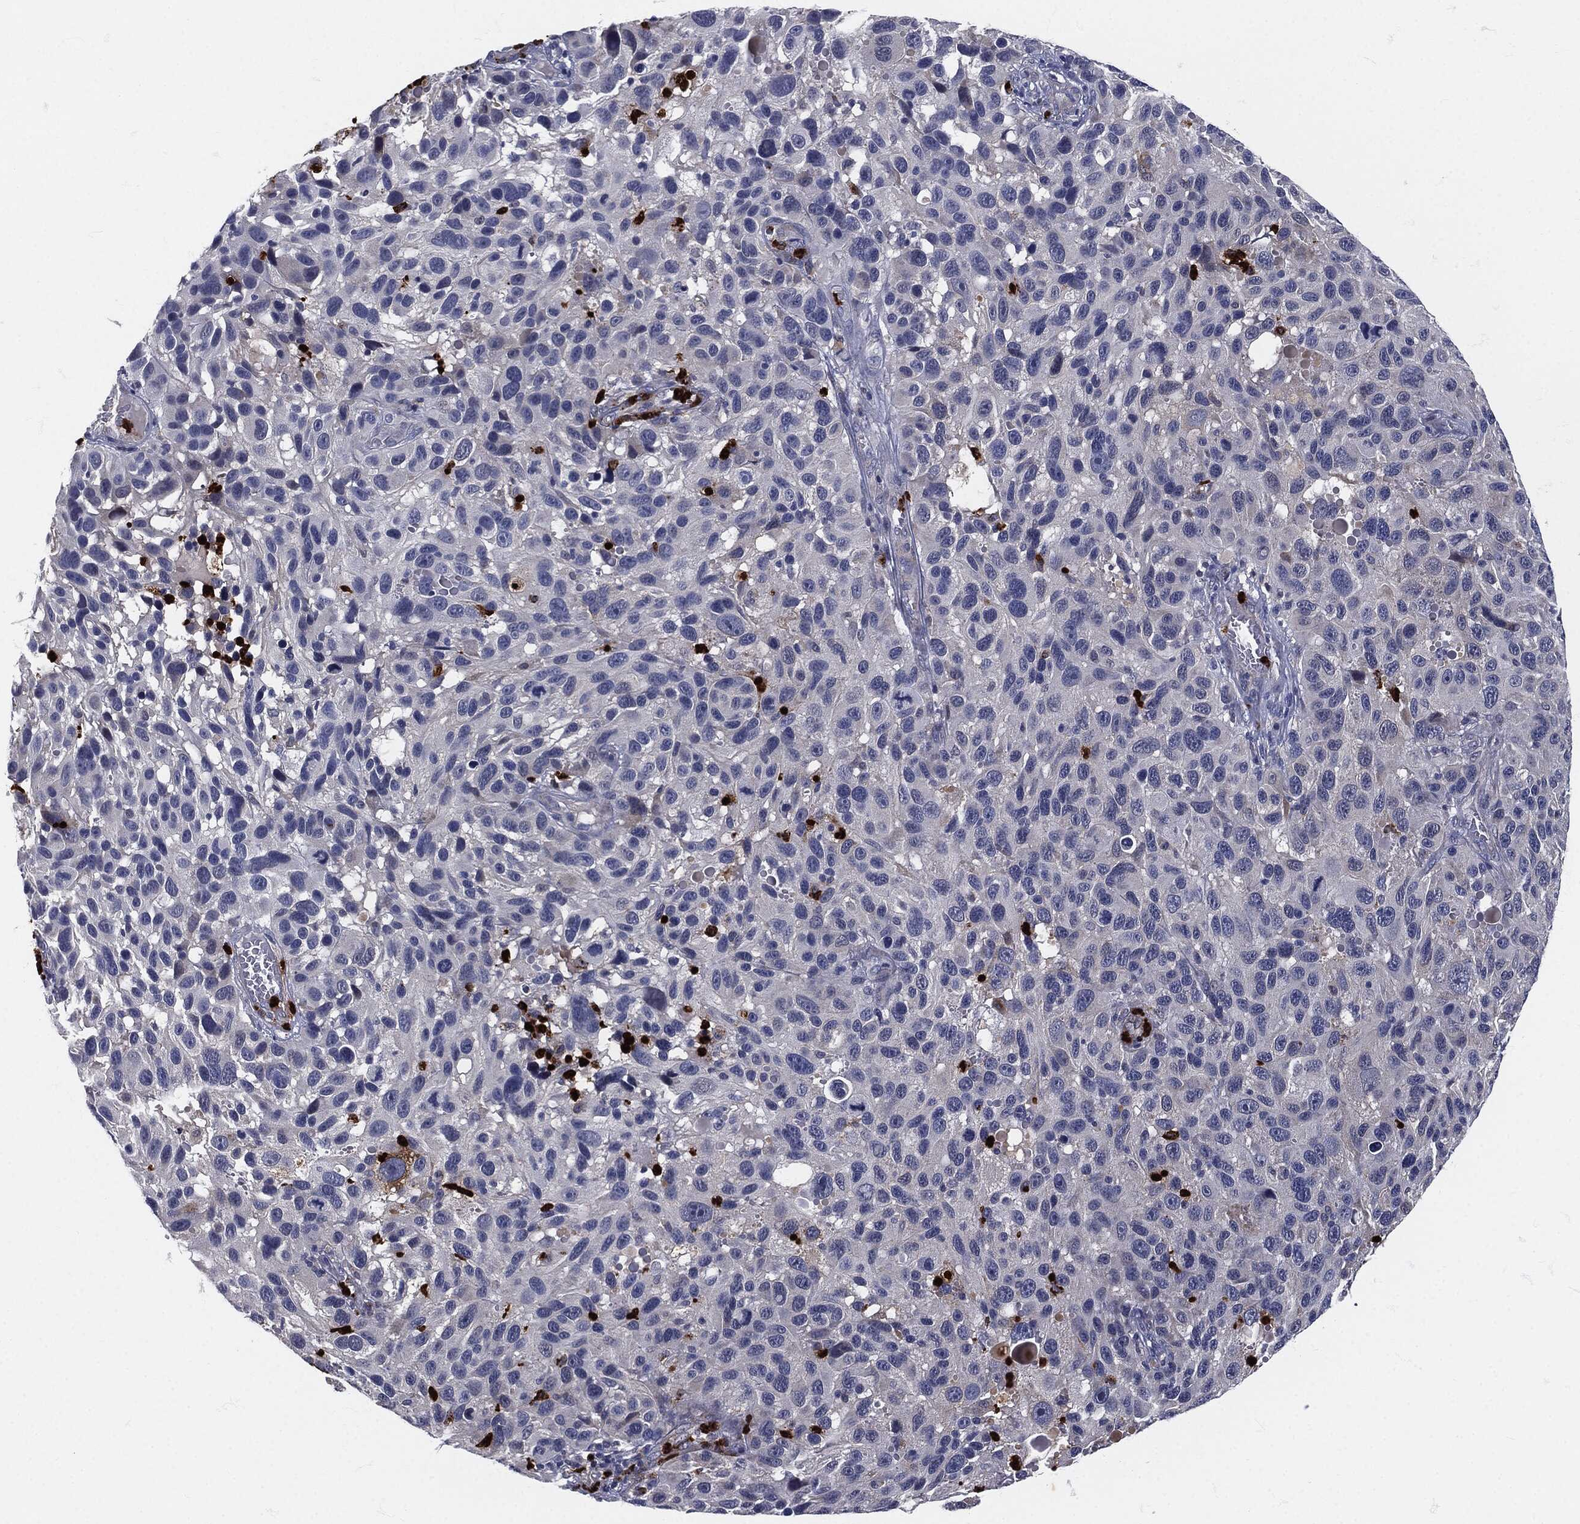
{"staining": {"intensity": "negative", "quantity": "none", "location": "none"}, "tissue": "melanoma", "cell_type": "Tumor cells", "image_type": "cancer", "snomed": [{"axis": "morphology", "description": "Malignant melanoma, NOS"}, {"axis": "topography", "description": "Skin"}], "caption": "High power microscopy image of an IHC histopathology image of malignant melanoma, revealing no significant positivity in tumor cells. (Brightfield microscopy of DAB immunohistochemistry (IHC) at high magnification).", "gene": "MPO", "patient": {"sex": "male", "age": 53}}